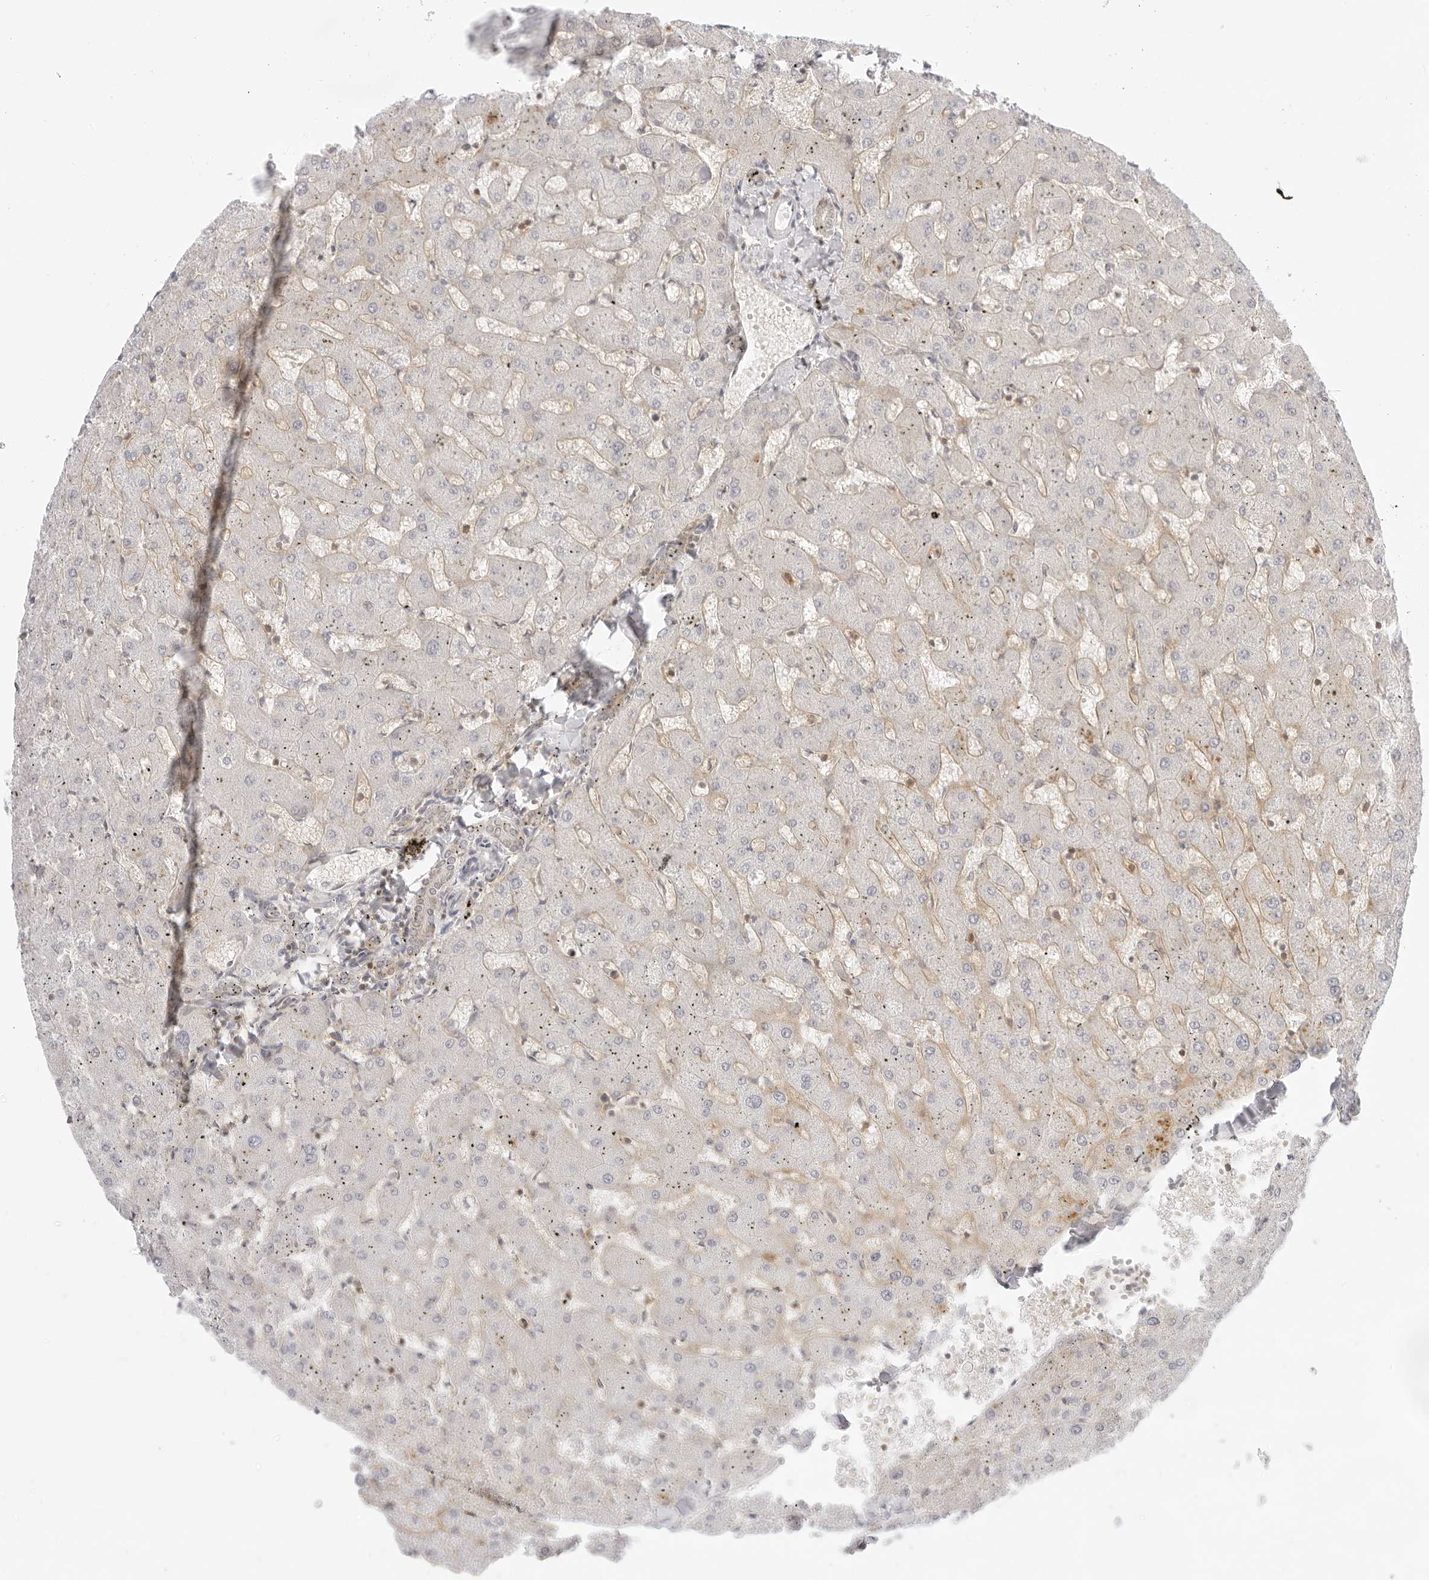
{"staining": {"intensity": "moderate", "quantity": "25%-75%", "location": "cytoplasmic/membranous"}, "tissue": "liver", "cell_type": "Cholangiocytes", "image_type": "normal", "snomed": [{"axis": "morphology", "description": "Normal tissue, NOS"}, {"axis": "topography", "description": "Liver"}], "caption": "Human liver stained with a brown dye exhibits moderate cytoplasmic/membranous positive positivity in about 25%-75% of cholangiocytes.", "gene": "TNFRSF14", "patient": {"sex": "female", "age": 63}}